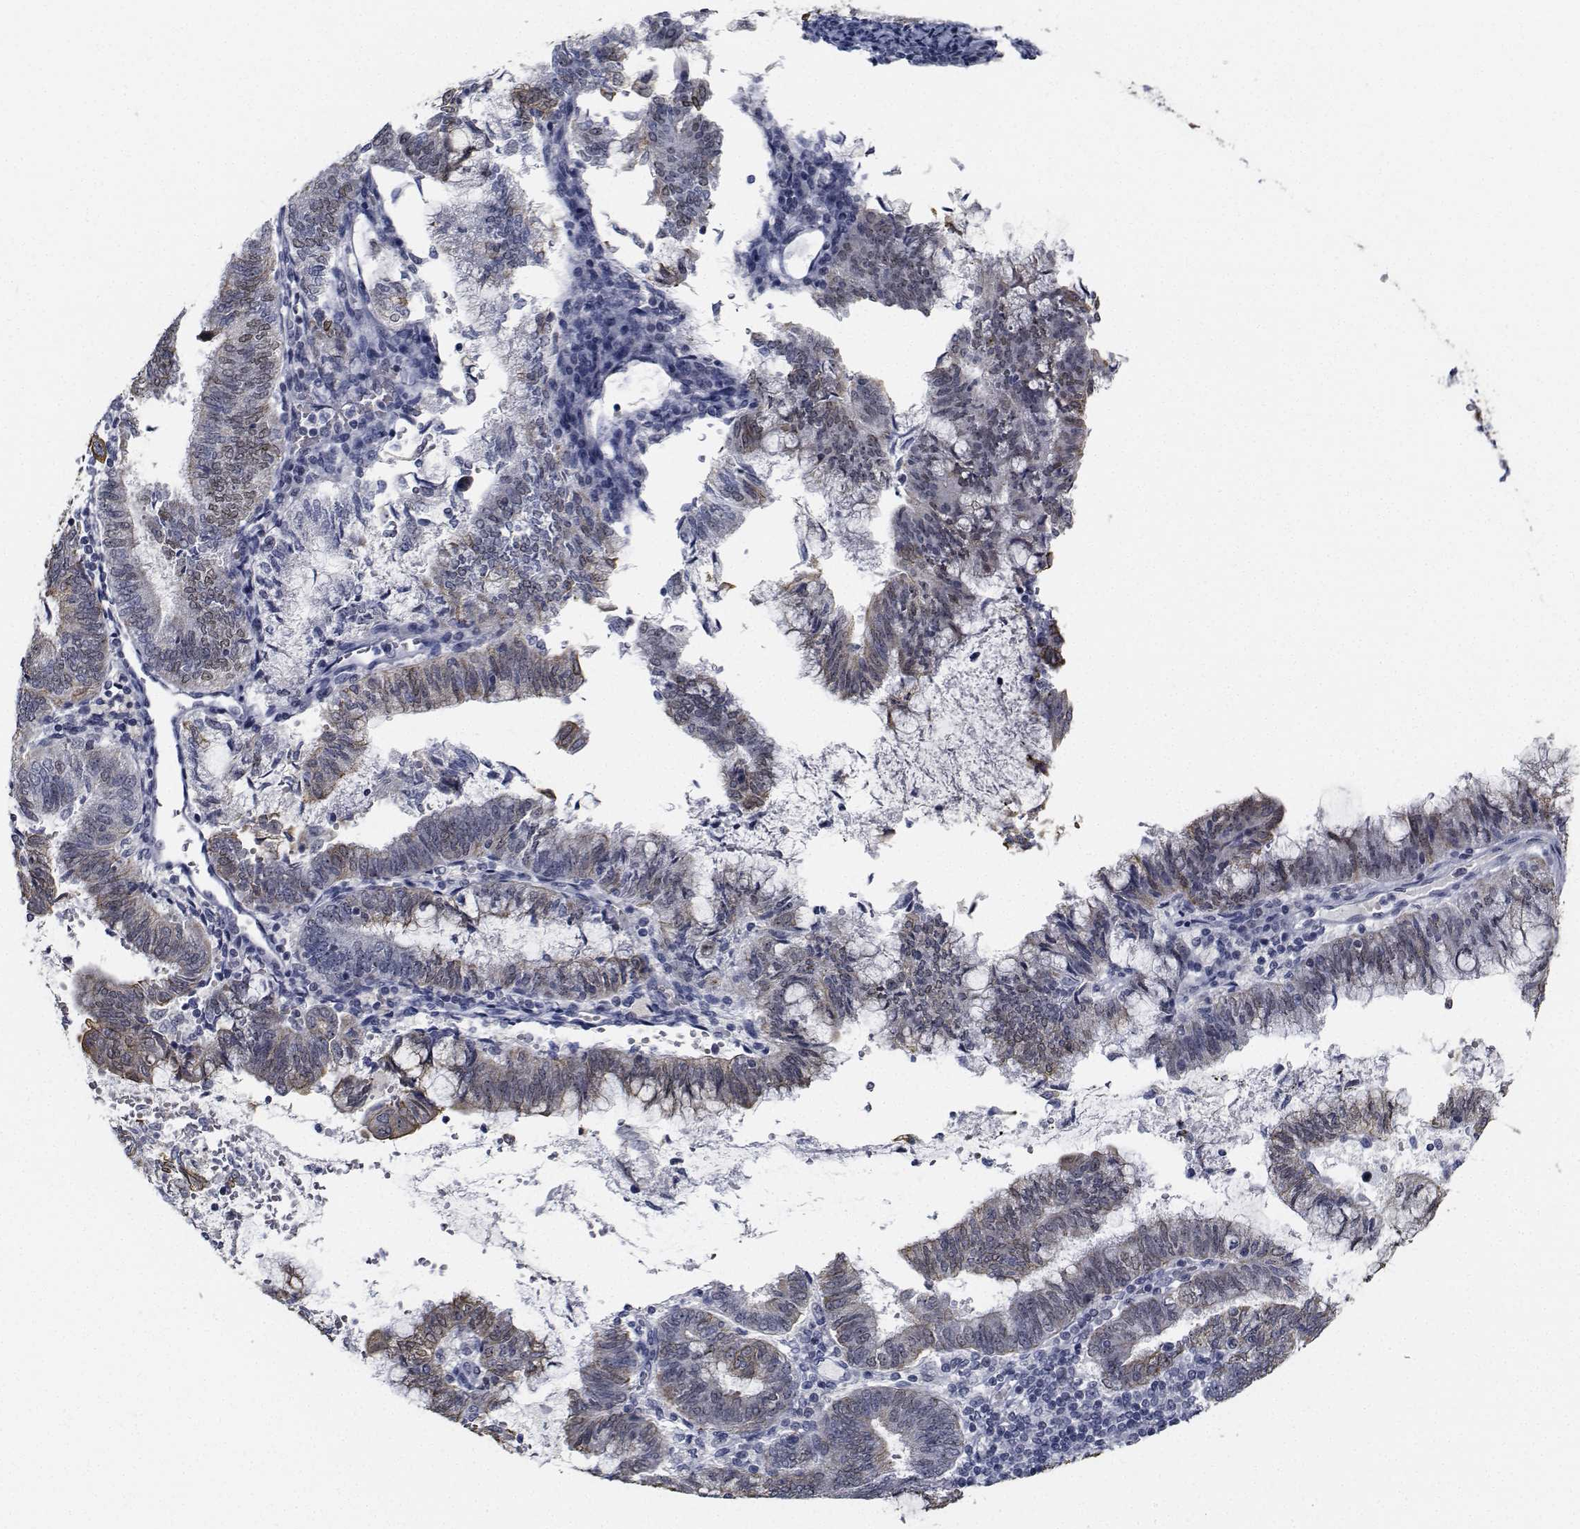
{"staining": {"intensity": "weak", "quantity": "<25%", "location": "cytoplasmic/membranous"}, "tissue": "endometrial cancer", "cell_type": "Tumor cells", "image_type": "cancer", "snomed": [{"axis": "morphology", "description": "Adenocarcinoma, NOS"}, {"axis": "topography", "description": "Endometrium"}], "caption": "The immunohistochemistry histopathology image has no significant positivity in tumor cells of endometrial cancer tissue. The staining is performed using DAB brown chromogen with nuclei counter-stained in using hematoxylin.", "gene": "NVL", "patient": {"sex": "female", "age": 65}}